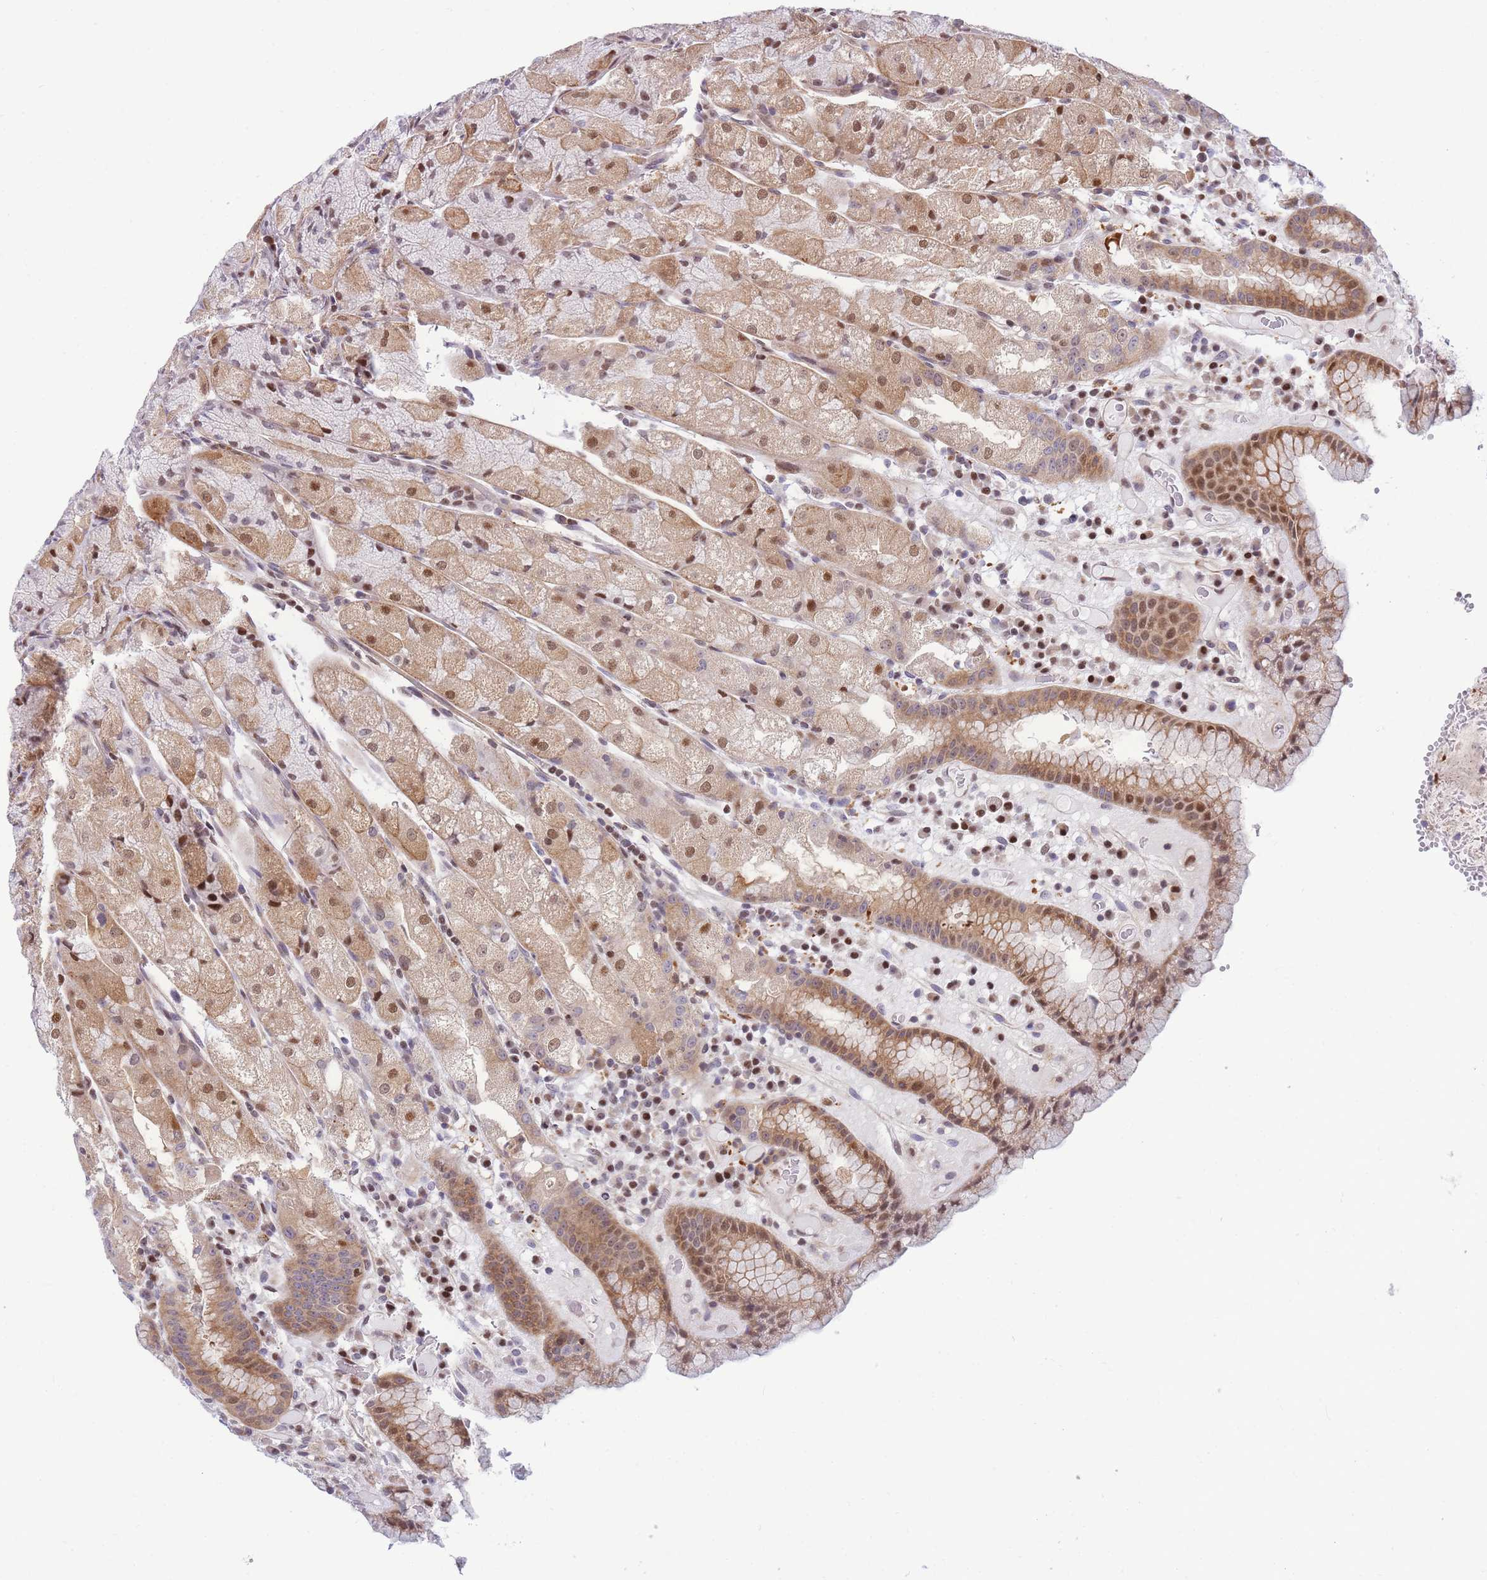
{"staining": {"intensity": "strong", "quantity": "25%-75%", "location": "cytoplasmic/membranous,nuclear"}, "tissue": "stomach", "cell_type": "Glandular cells", "image_type": "normal", "snomed": [{"axis": "morphology", "description": "Normal tissue, NOS"}, {"axis": "topography", "description": "Stomach, upper"}], "caption": "Unremarkable stomach displays strong cytoplasmic/membranous,nuclear staining in about 25%-75% of glandular cells, visualized by immunohistochemistry.", "gene": "CRACD", "patient": {"sex": "male", "age": 52}}